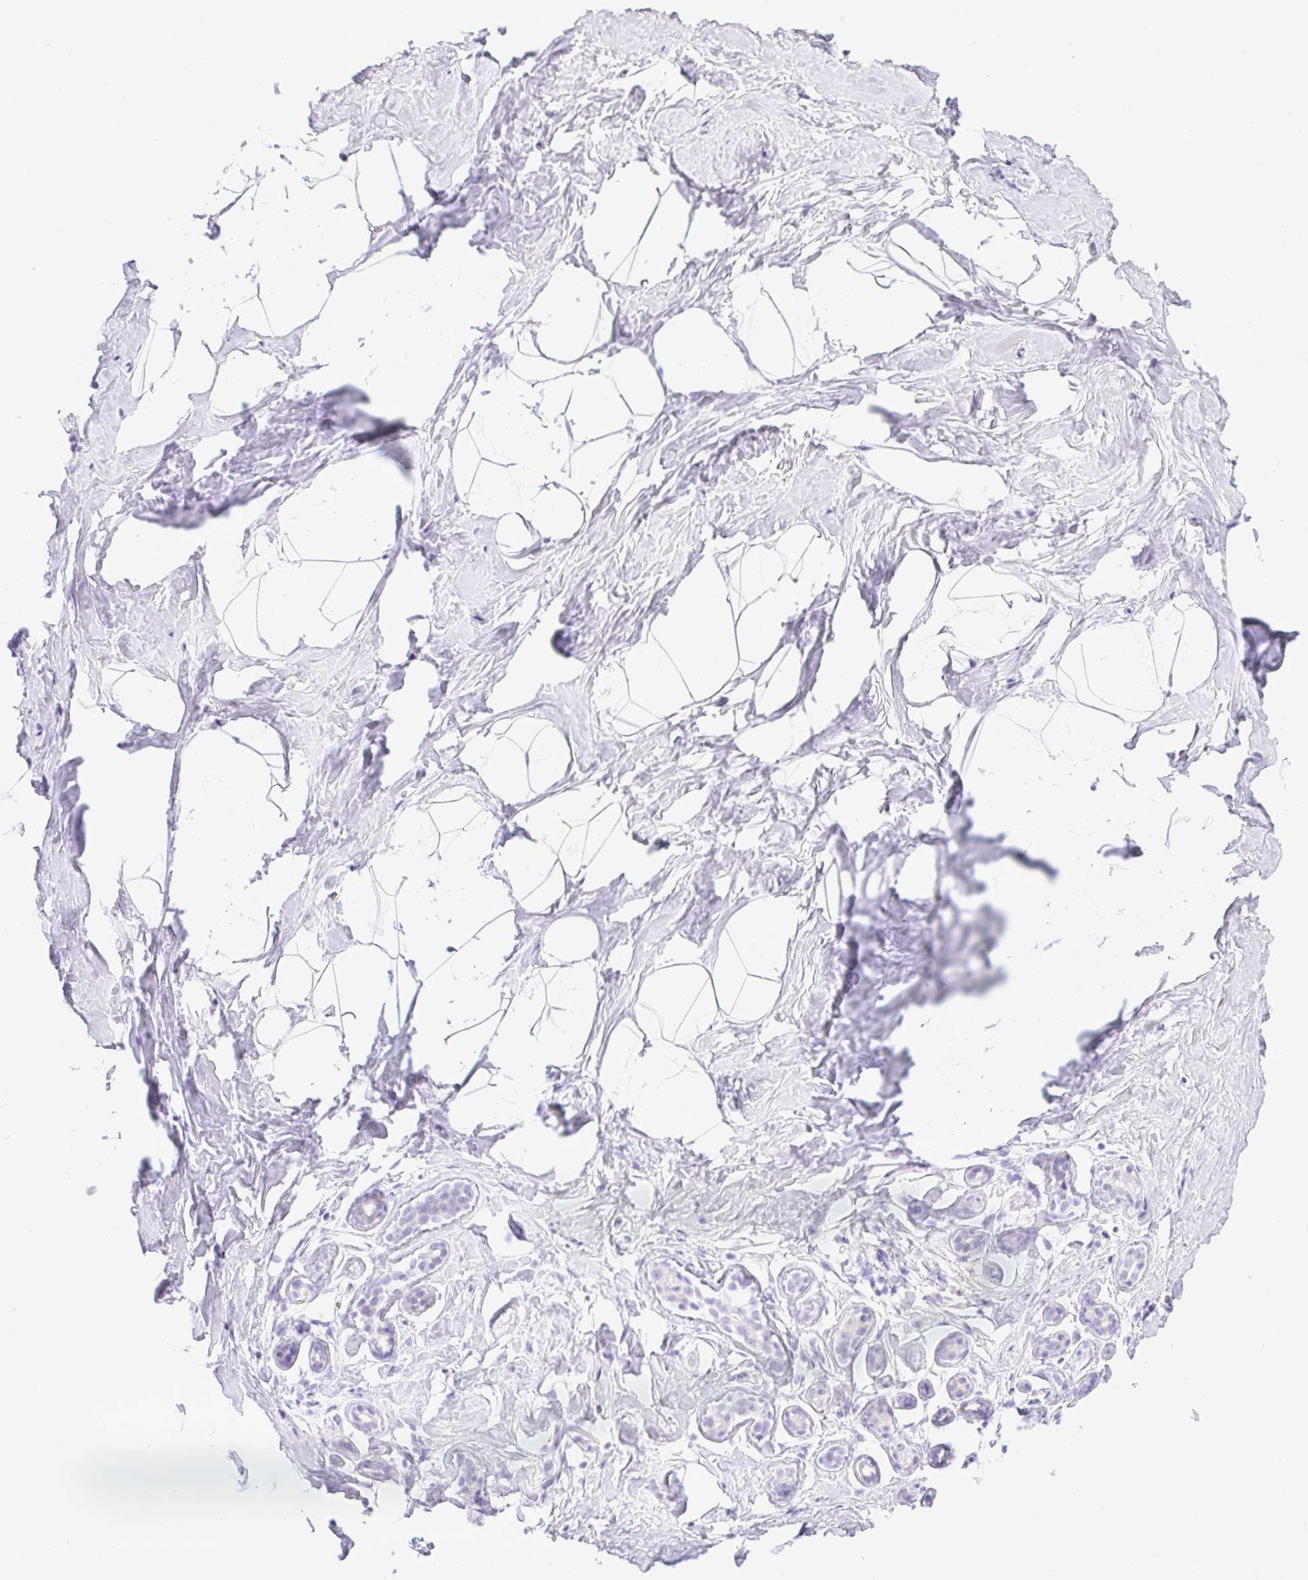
{"staining": {"intensity": "negative", "quantity": "none", "location": "none"}, "tissue": "breast", "cell_type": "Adipocytes", "image_type": "normal", "snomed": [{"axis": "morphology", "description": "Normal tissue, NOS"}, {"axis": "topography", "description": "Breast"}], "caption": "Immunohistochemical staining of normal breast shows no significant staining in adipocytes. The staining was performed using DAB to visualize the protein expression in brown, while the nuclei were stained in blue with hematoxylin (Magnification: 20x).", "gene": "SLC25A40", "patient": {"sex": "female", "age": 32}}